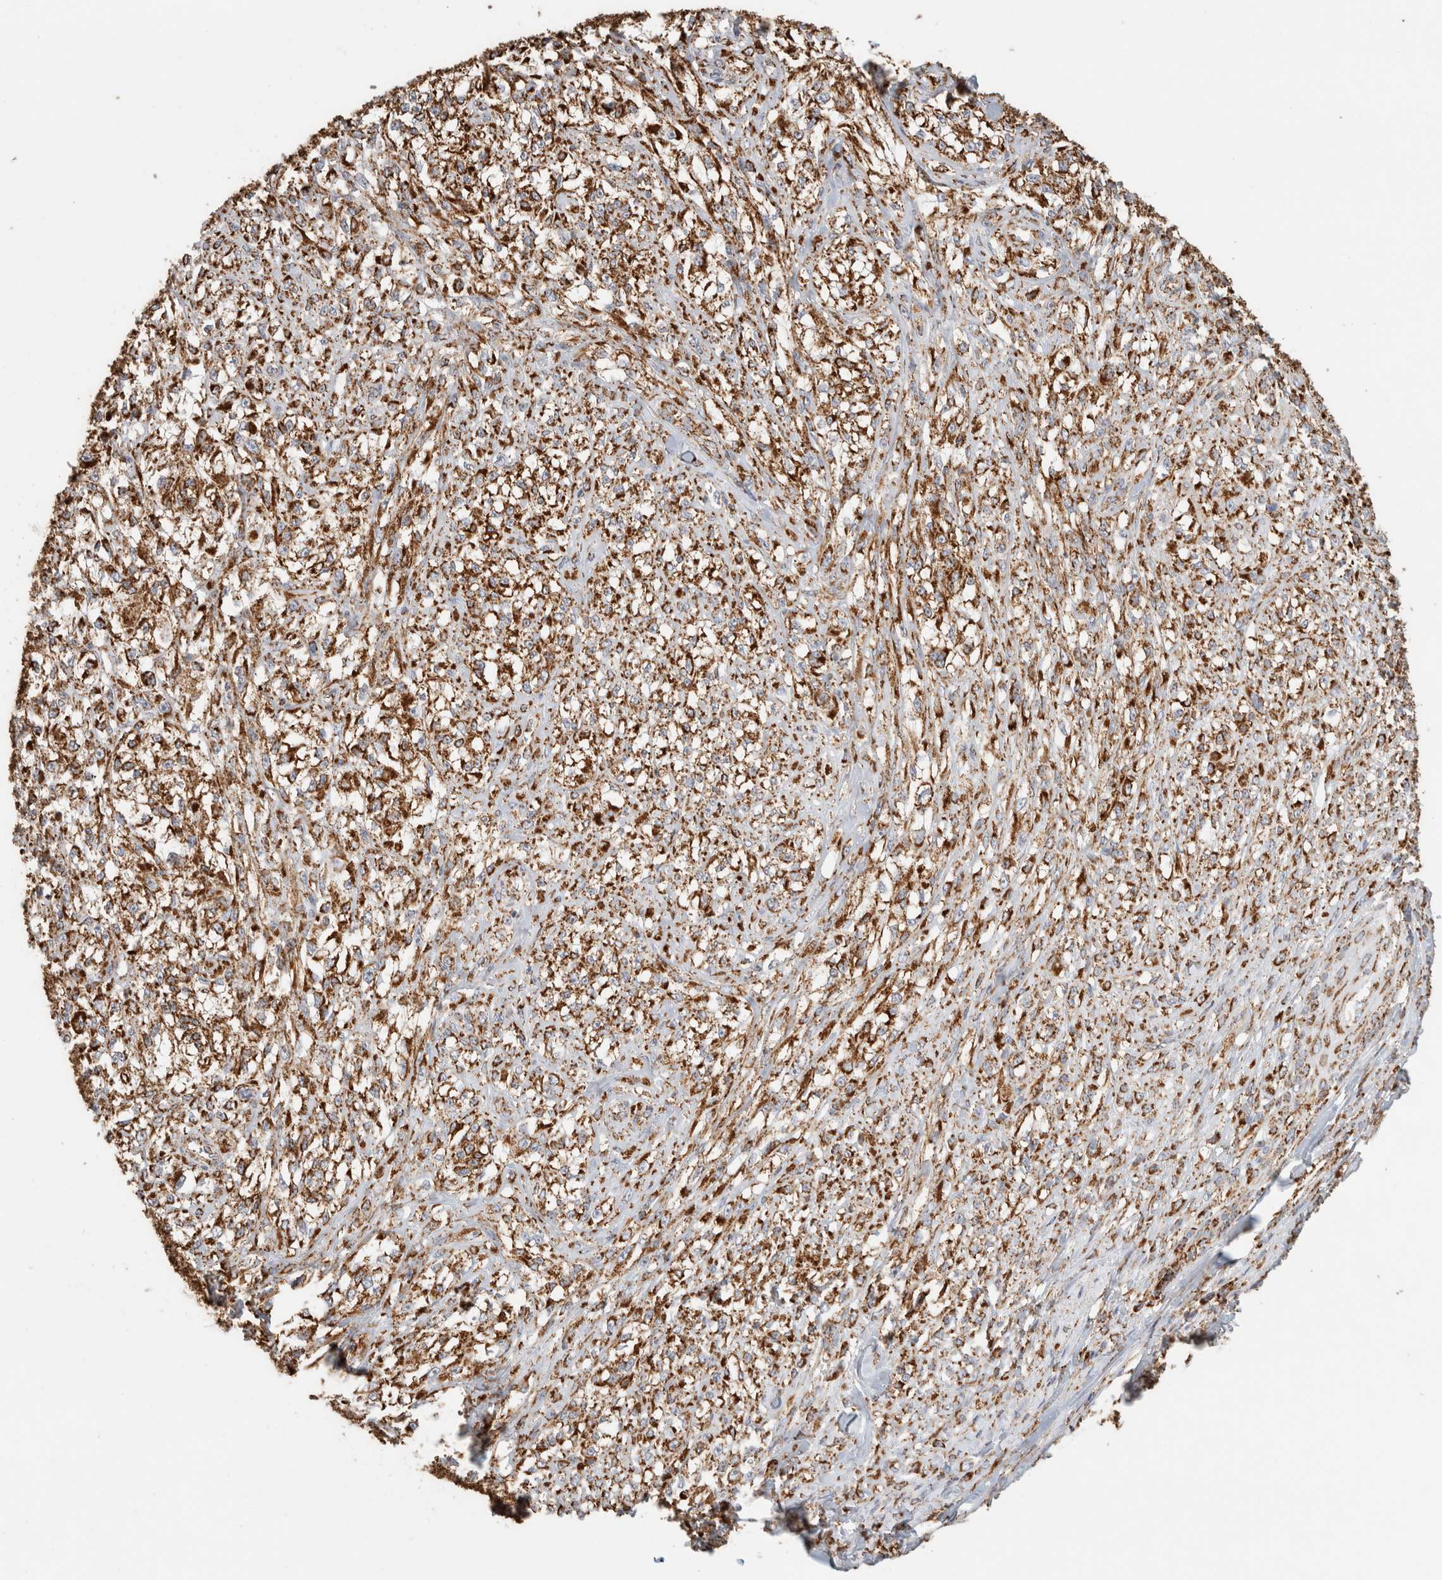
{"staining": {"intensity": "moderate", "quantity": ">75%", "location": "cytoplasmic/membranous"}, "tissue": "melanoma", "cell_type": "Tumor cells", "image_type": "cancer", "snomed": [{"axis": "morphology", "description": "Malignant melanoma, NOS"}, {"axis": "topography", "description": "Skin of head"}], "caption": "Moderate cytoplasmic/membranous protein positivity is present in approximately >75% of tumor cells in malignant melanoma.", "gene": "C1QBP", "patient": {"sex": "male", "age": 83}}